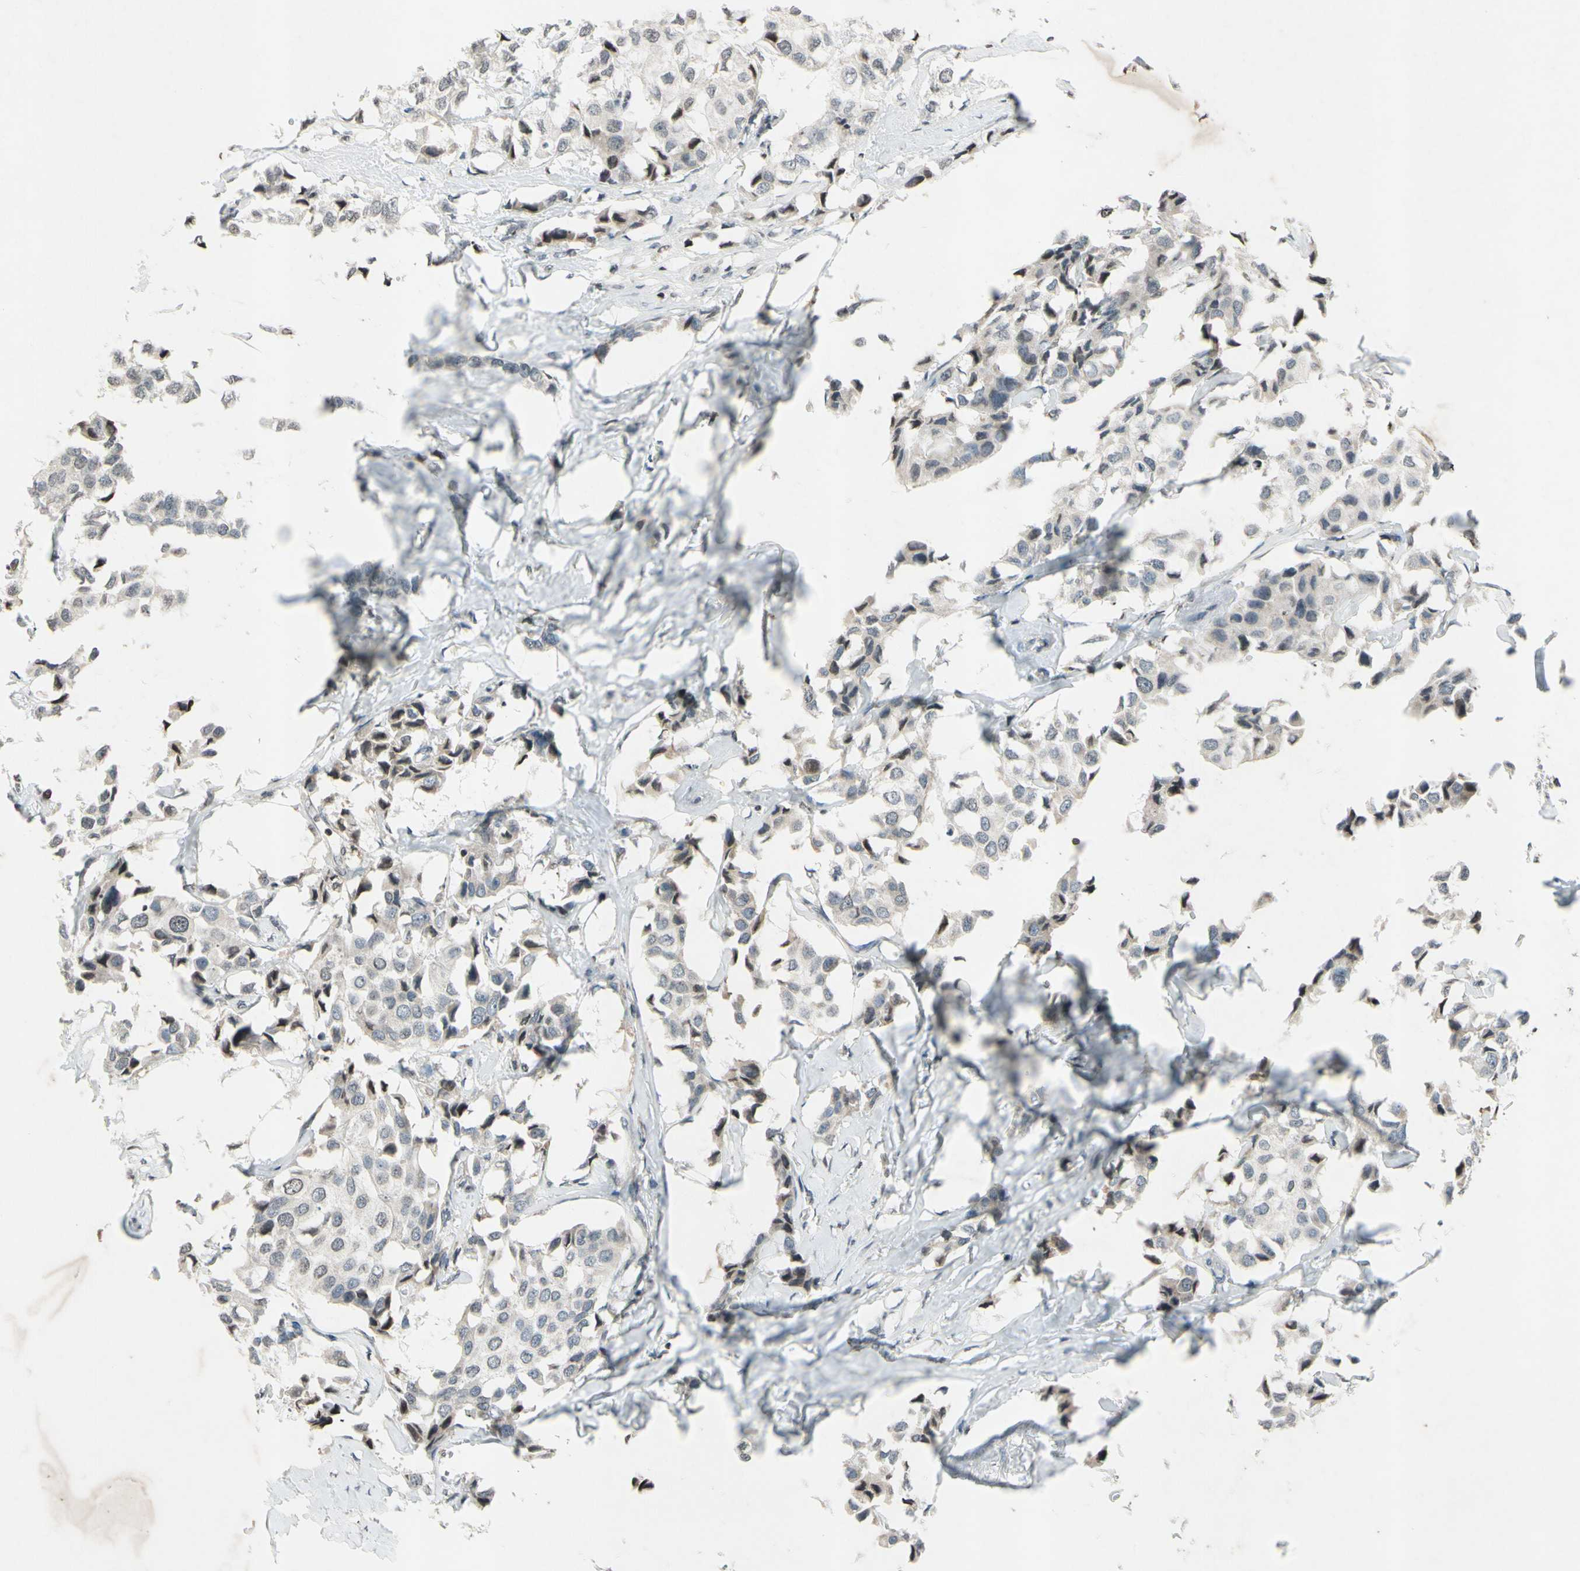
{"staining": {"intensity": "weak", "quantity": "25%-75%", "location": "cytoplasmic/membranous"}, "tissue": "breast cancer", "cell_type": "Tumor cells", "image_type": "cancer", "snomed": [{"axis": "morphology", "description": "Duct carcinoma"}, {"axis": "topography", "description": "Breast"}], "caption": "Protein analysis of breast cancer tissue reveals weak cytoplasmic/membranous staining in about 25%-75% of tumor cells.", "gene": "CLDN11", "patient": {"sex": "female", "age": 80}}